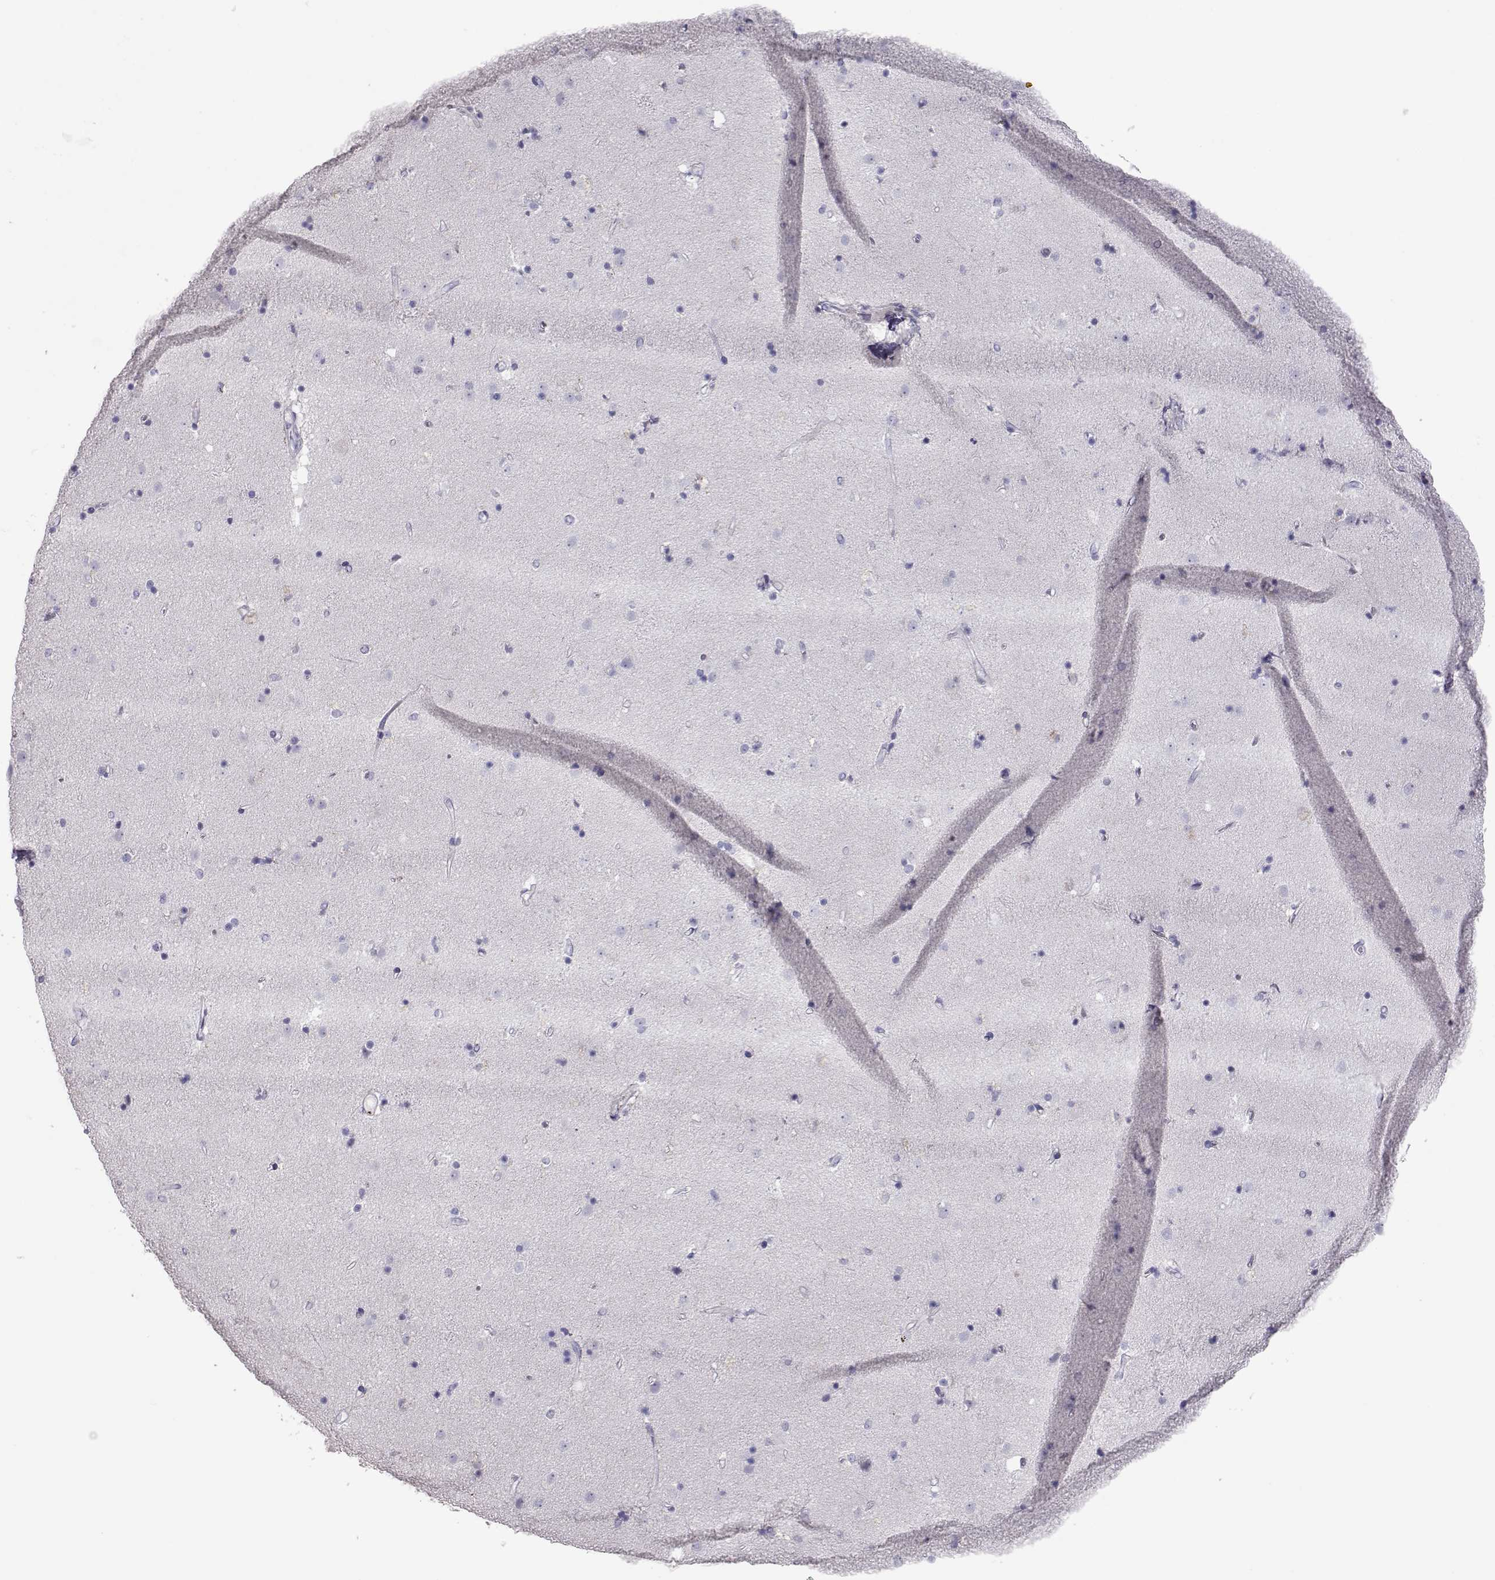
{"staining": {"intensity": "negative", "quantity": "none", "location": "none"}, "tissue": "caudate", "cell_type": "Glial cells", "image_type": "normal", "snomed": [{"axis": "morphology", "description": "Normal tissue, NOS"}, {"axis": "topography", "description": "Lateral ventricle wall"}], "caption": "A high-resolution image shows immunohistochemistry staining of benign caudate, which shows no significant staining in glial cells.", "gene": "PMCH", "patient": {"sex": "female", "age": 71}}